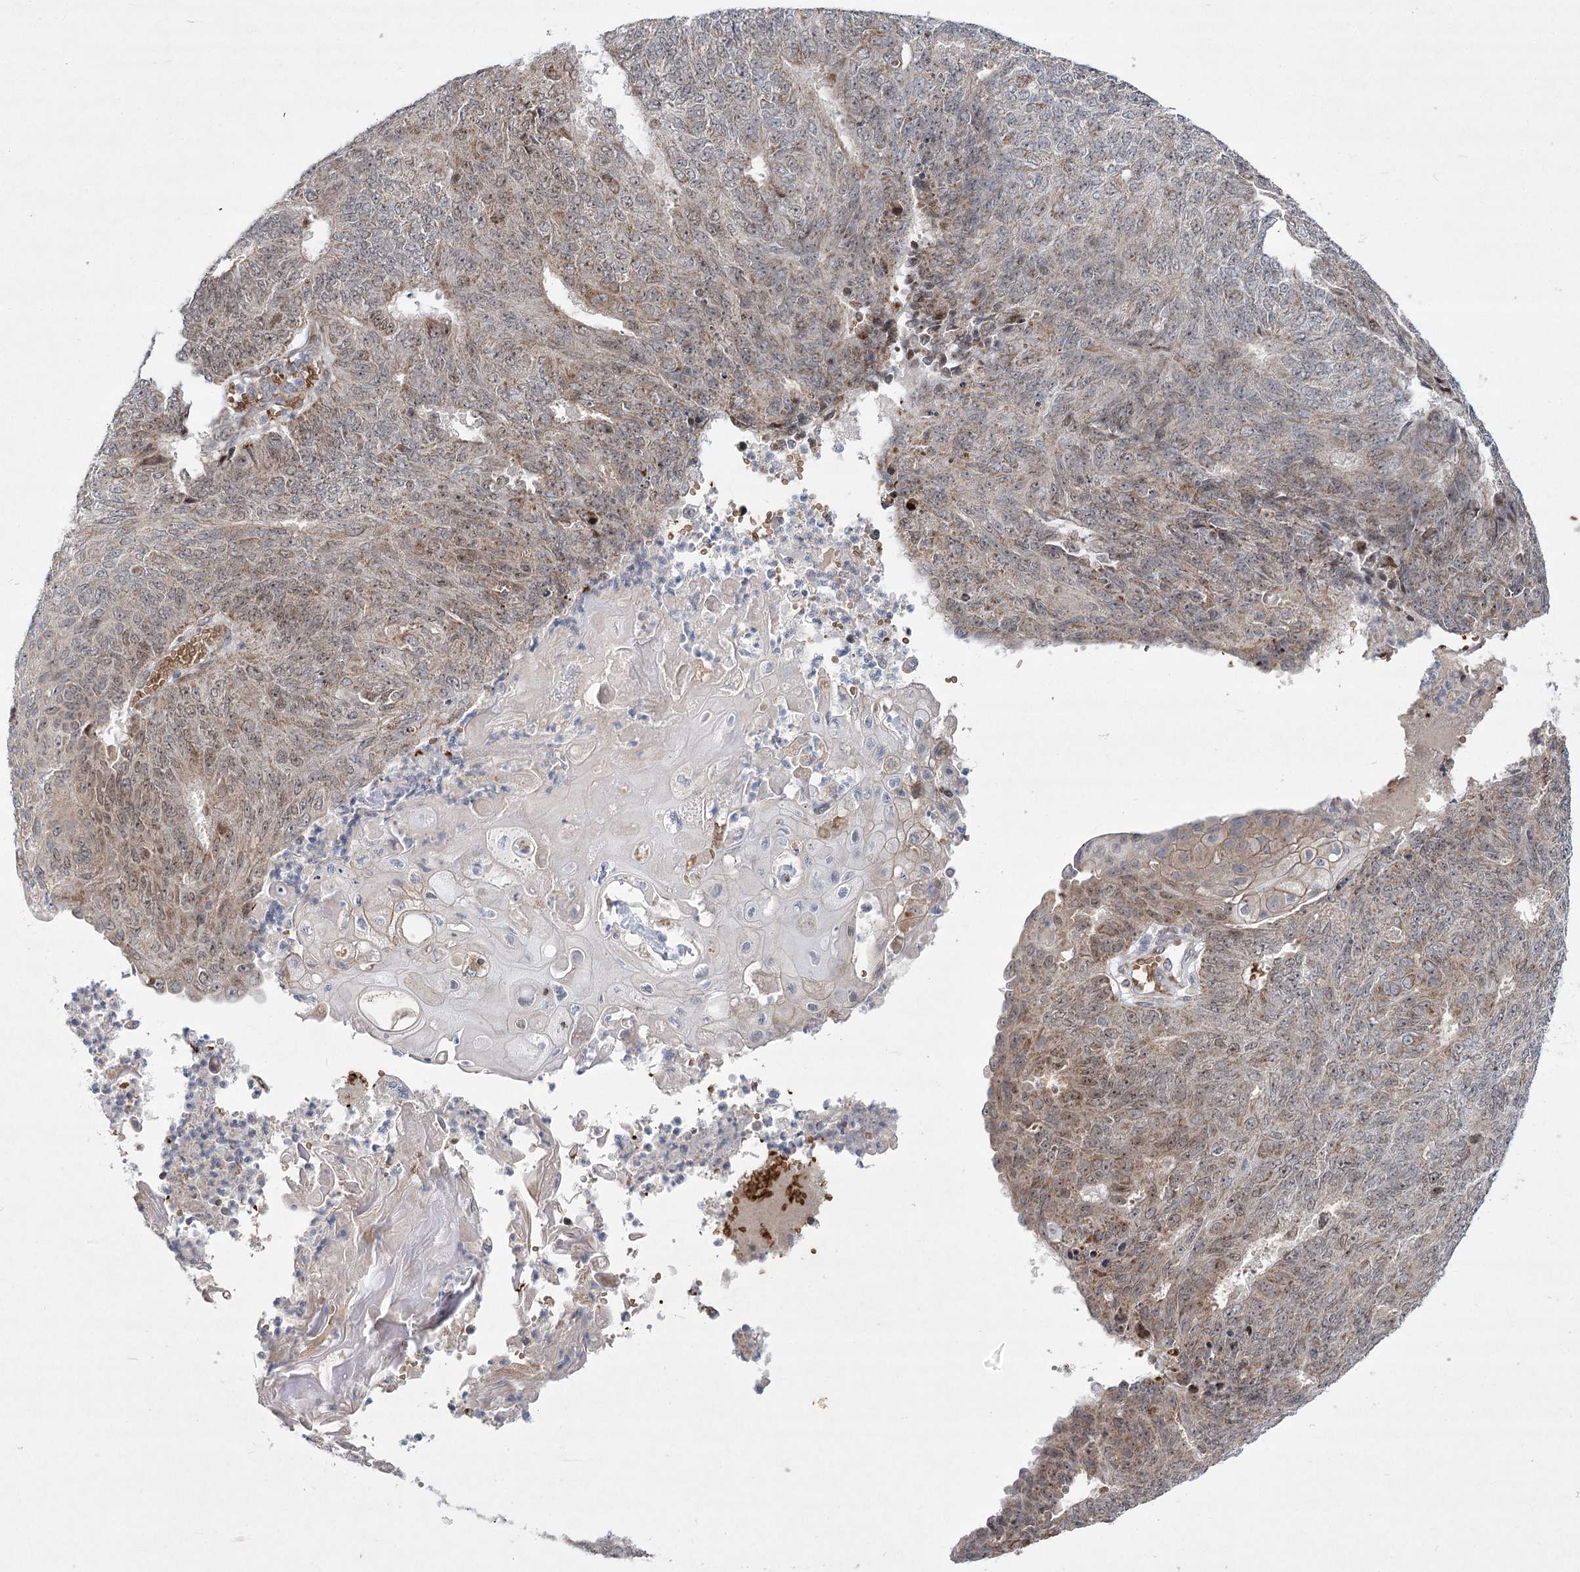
{"staining": {"intensity": "weak", "quantity": ">75%", "location": "cytoplasmic/membranous,nuclear"}, "tissue": "endometrial cancer", "cell_type": "Tumor cells", "image_type": "cancer", "snomed": [{"axis": "morphology", "description": "Adenocarcinoma, NOS"}, {"axis": "topography", "description": "Endometrium"}], "caption": "The image exhibits a brown stain indicating the presence of a protein in the cytoplasmic/membranous and nuclear of tumor cells in endometrial cancer.", "gene": "NSMCE4A", "patient": {"sex": "female", "age": 32}}